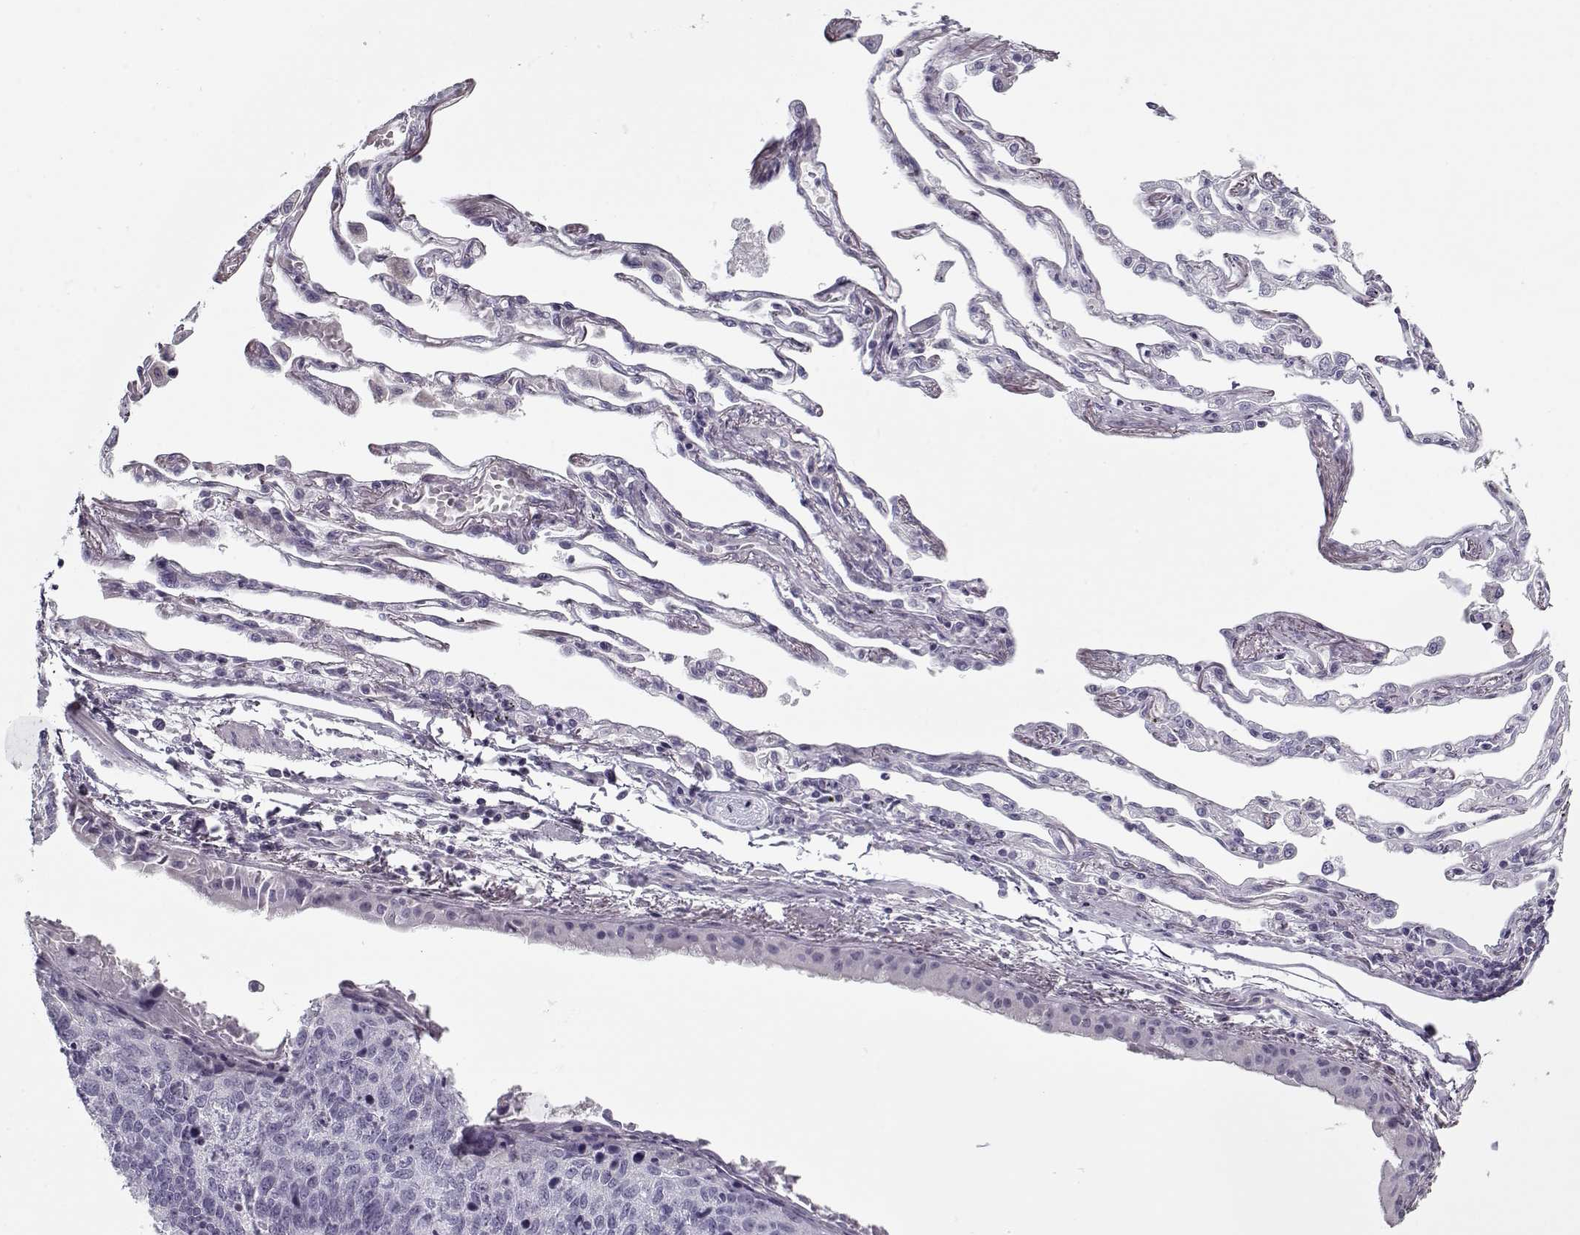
{"staining": {"intensity": "negative", "quantity": "none", "location": "none"}, "tissue": "lung cancer", "cell_type": "Tumor cells", "image_type": "cancer", "snomed": [{"axis": "morphology", "description": "Squamous cell carcinoma, NOS"}, {"axis": "topography", "description": "Lung"}], "caption": "Immunohistochemistry (IHC) photomicrograph of human lung squamous cell carcinoma stained for a protein (brown), which demonstrates no staining in tumor cells.", "gene": "CCDC136", "patient": {"sex": "male", "age": 73}}